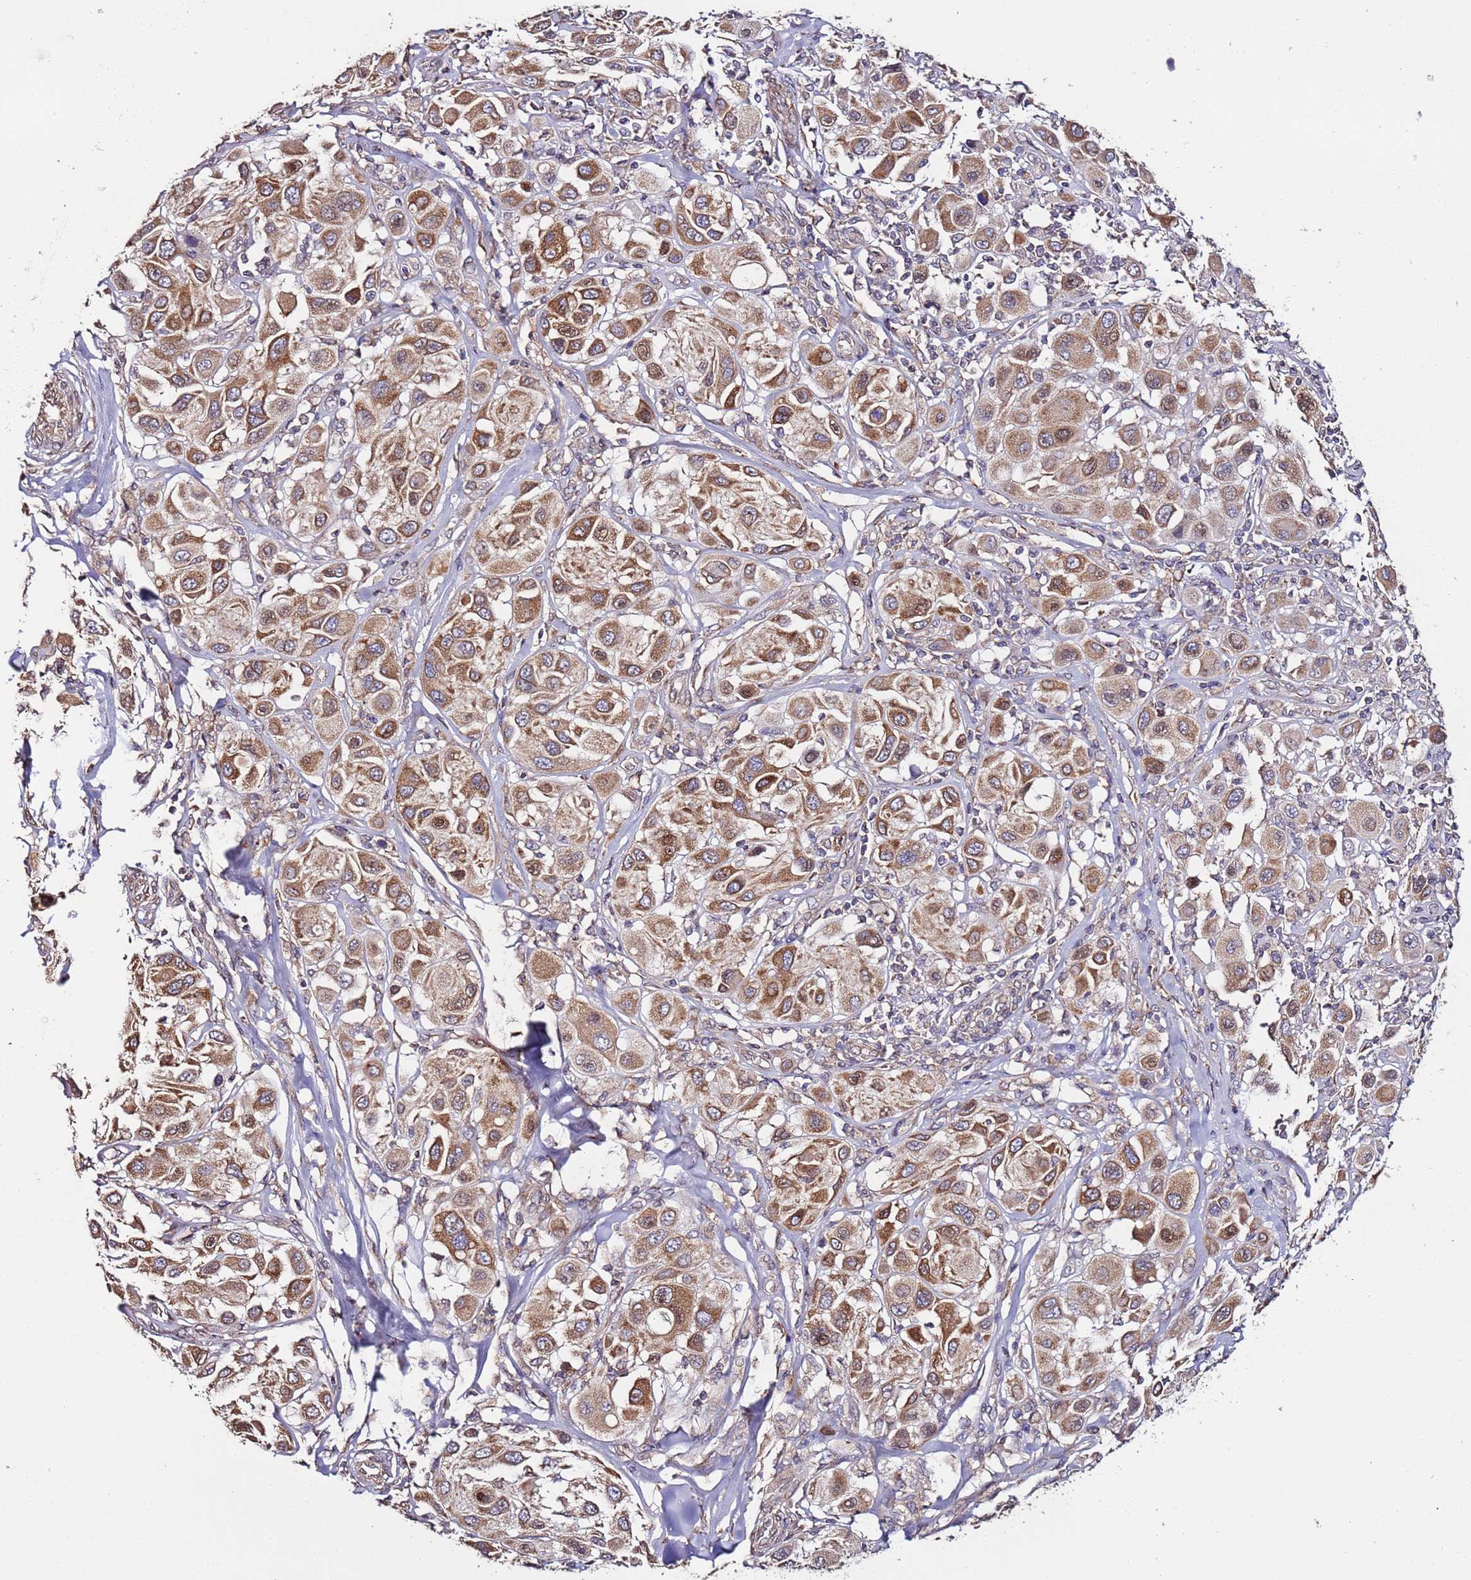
{"staining": {"intensity": "moderate", "quantity": ">75%", "location": "cytoplasmic/membranous"}, "tissue": "melanoma", "cell_type": "Tumor cells", "image_type": "cancer", "snomed": [{"axis": "morphology", "description": "Malignant melanoma, Metastatic site"}, {"axis": "topography", "description": "Skin"}], "caption": "DAB immunohistochemical staining of human melanoma shows moderate cytoplasmic/membranous protein expression in about >75% of tumor cells. The protein of interest is stained brown, and the nuclei are stained in blue (DAB (3,3'-diaminobenzidine) IHC with brightfield microscopy, high magnification).", "gene": "SLC41A3", "patient": {"sex": "male", "age": 41}}